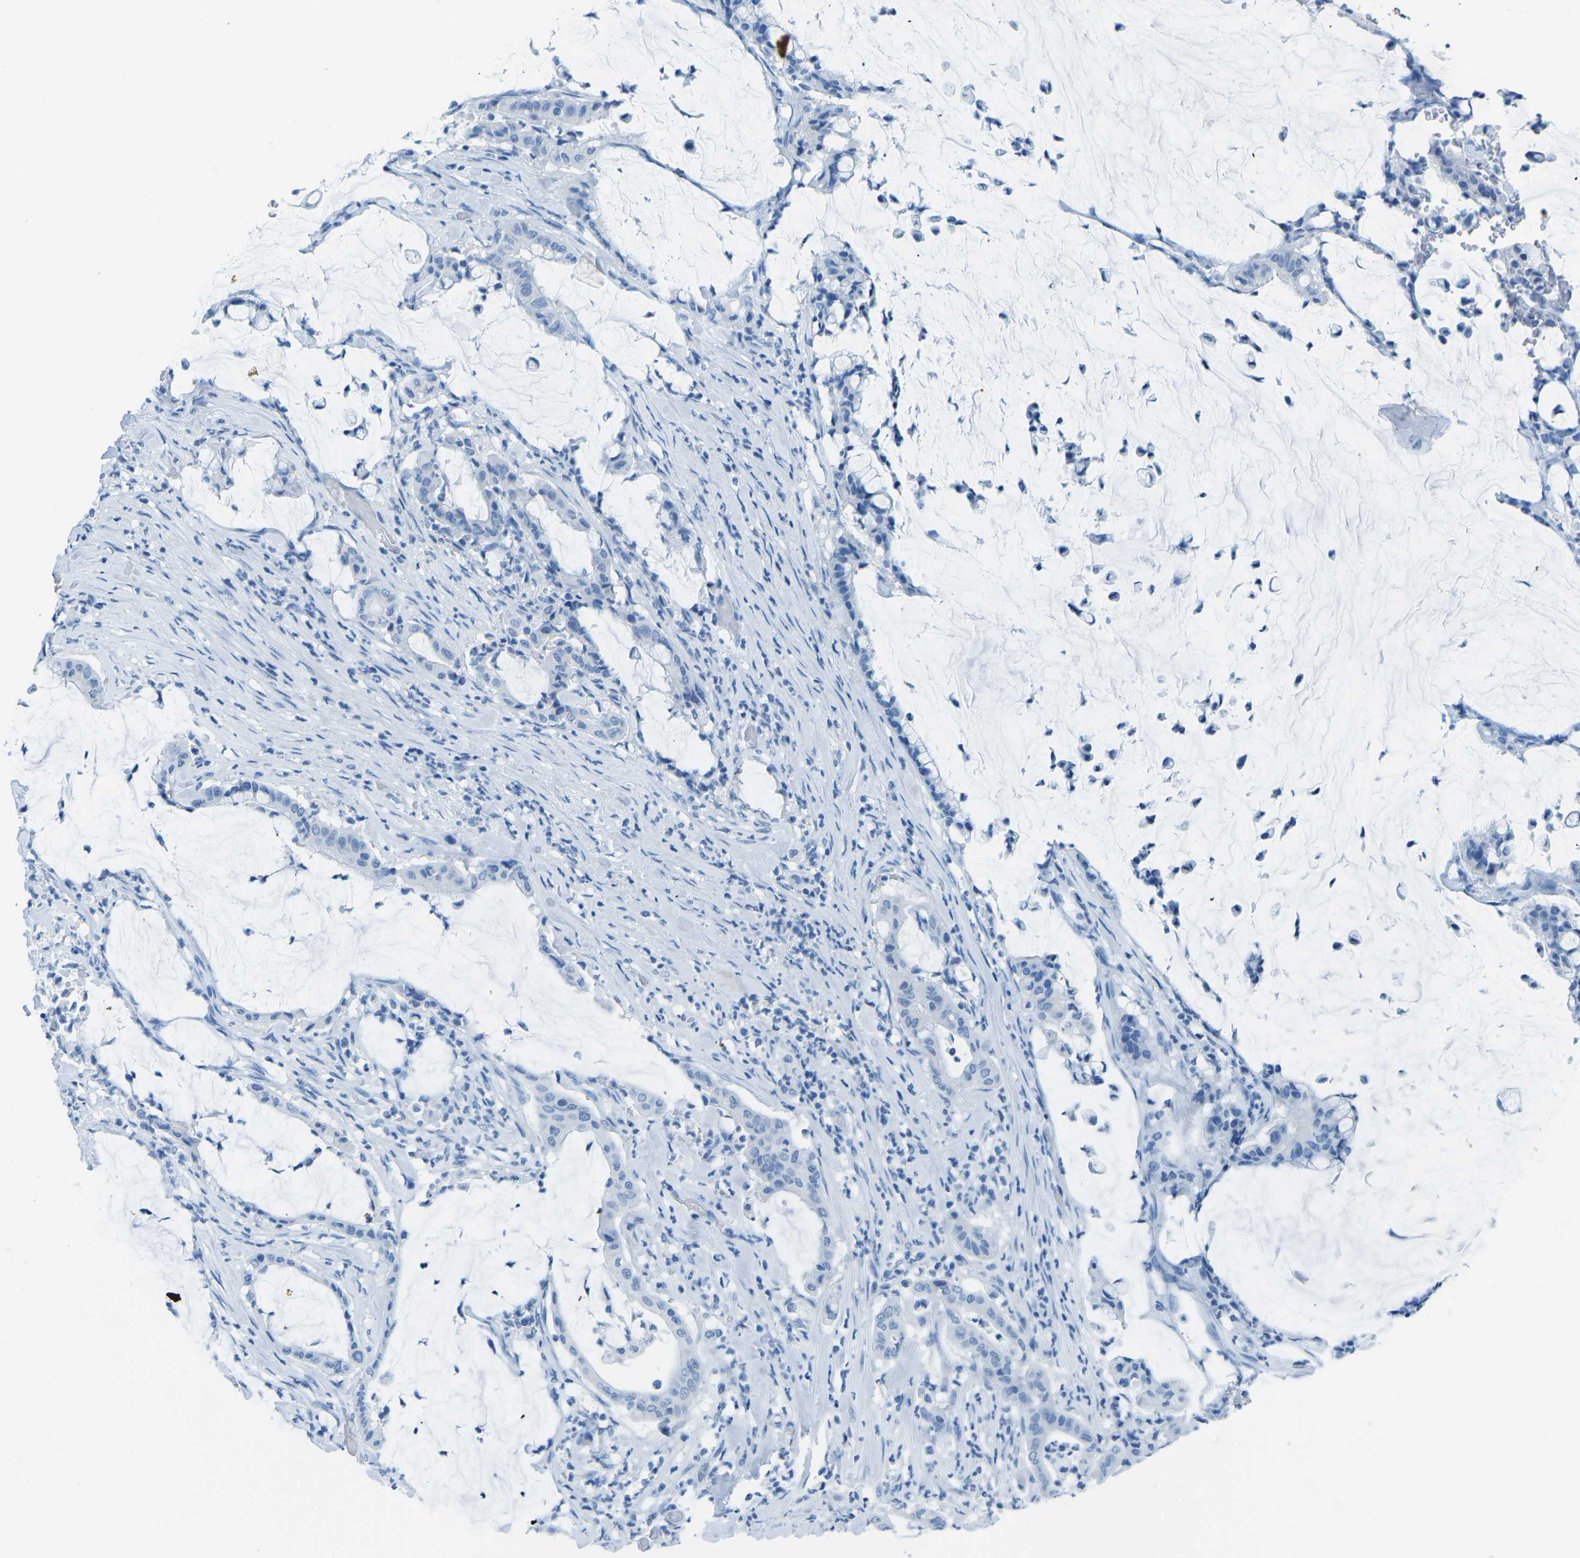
{"staining": {"intensity": "negative", "quantity": "none", "location": "none"}, "tissue": "pancreatic cancer", "cell_type": "Tumor cells", "image_type": "cancer", "snomed": [{"axis": "morphology", "description": "Adenocarcinoma, NOS"}, {"axis": "topography", "description": "Pancreas"}], "caption": "Immunohistochemistry (IHC) photomicrograph of neoplastic tissue: human pancreatic cancer (adenocarcinoma) stained with DAB (3,3'-diaminobenzidine) demonstrates no significant protein staining in tumor cells.", "gene": "MYH8", "patient": {"sex": "male", "age": 41}}